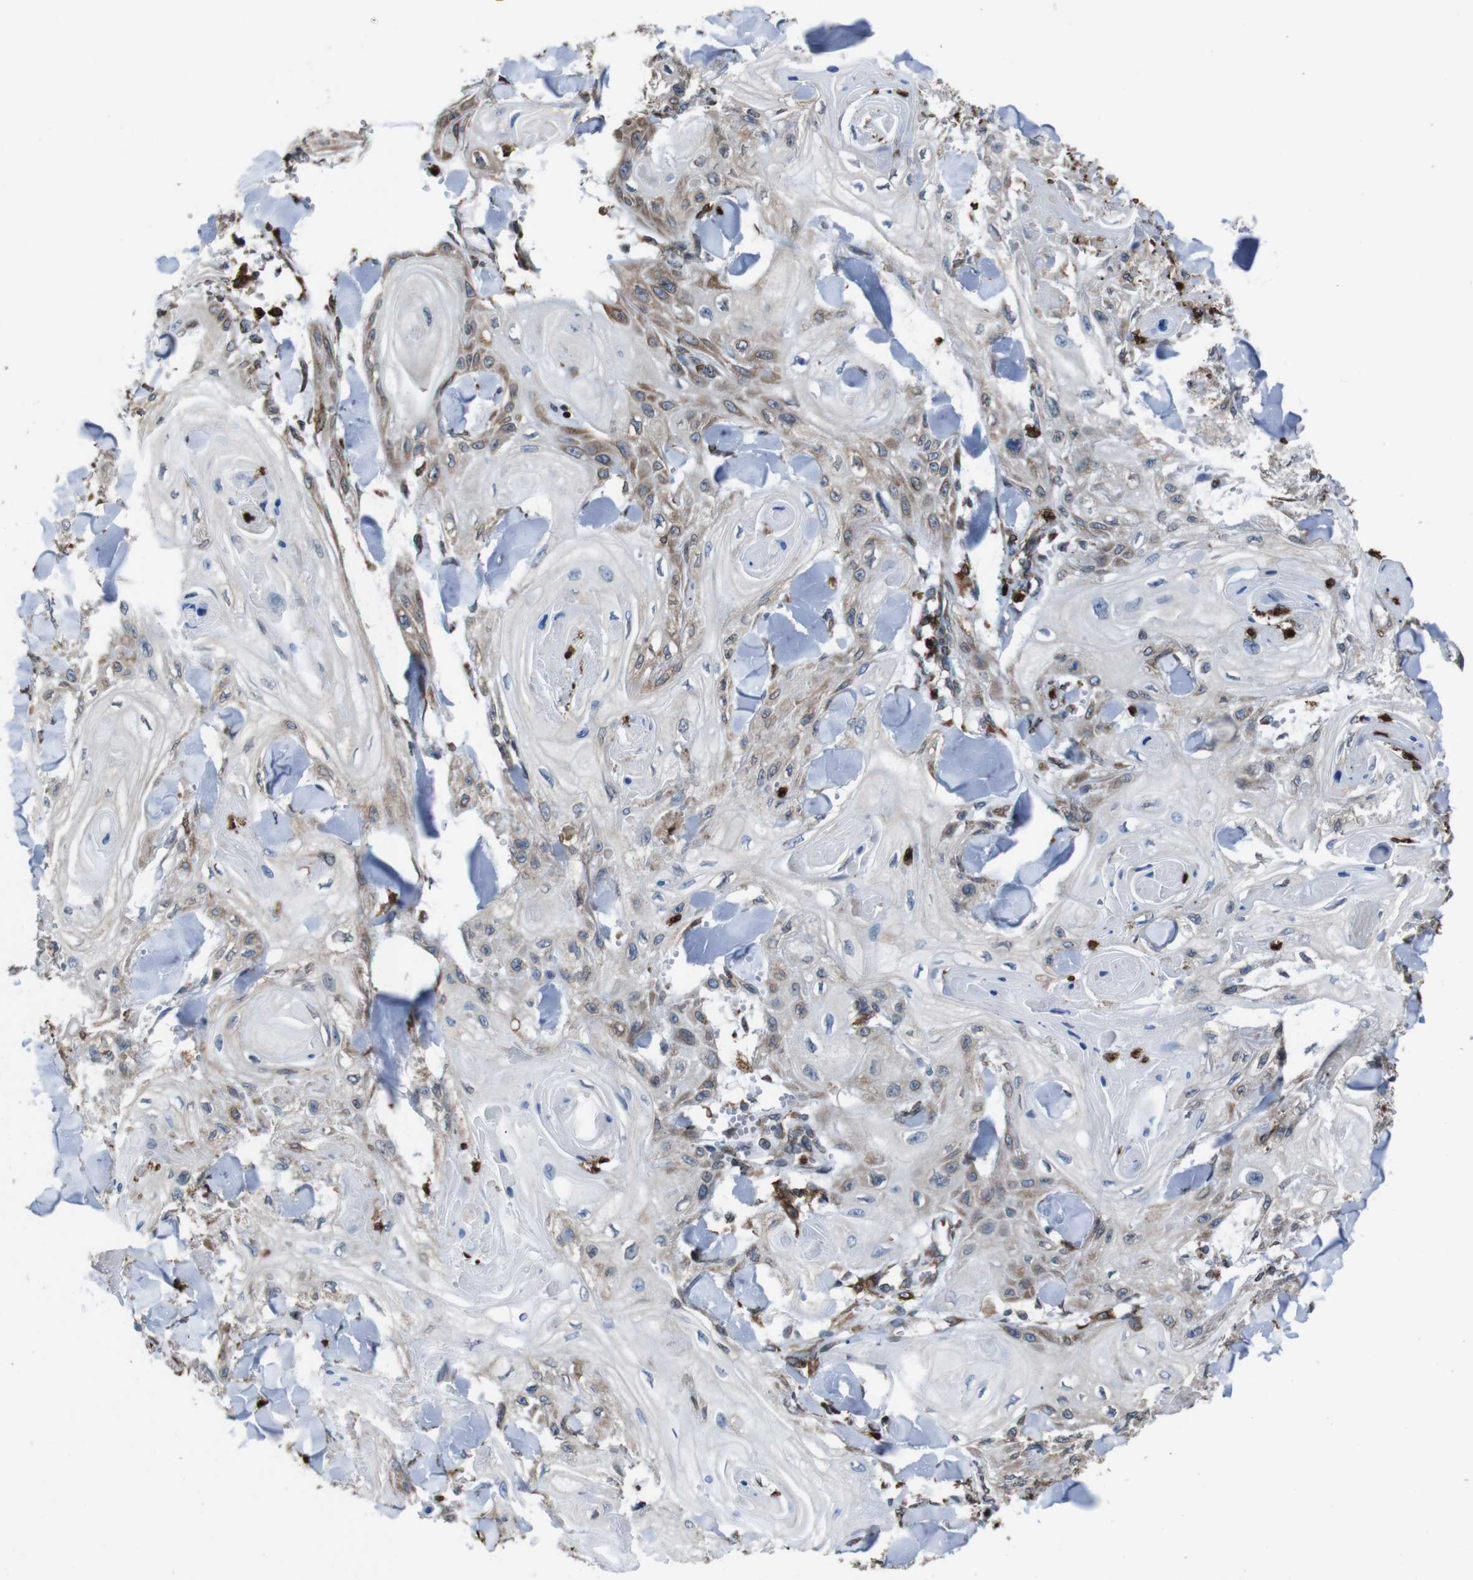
{"staining": {"intensity": "moderate", "quantity": "<25%", "location": "cytoplasmic/membranous"}, "tissue": "skin cancer", "cell_type": "Tumor cells", "image_type": "cancer", "snomed": [{"axis": "morphology", "description": "Squamous cell carcinoma, NOS"}, {"axis": "topography", "description": "Skin"}], "caption": "Squamous cell carcinoma (skin) stained with a brown dye reveals moderate cytoplasmic/membranous positive expression in approximately <25% of tumor cells.", "gene": "APMAP", "patient": {"sex": "male", "age": 74}}